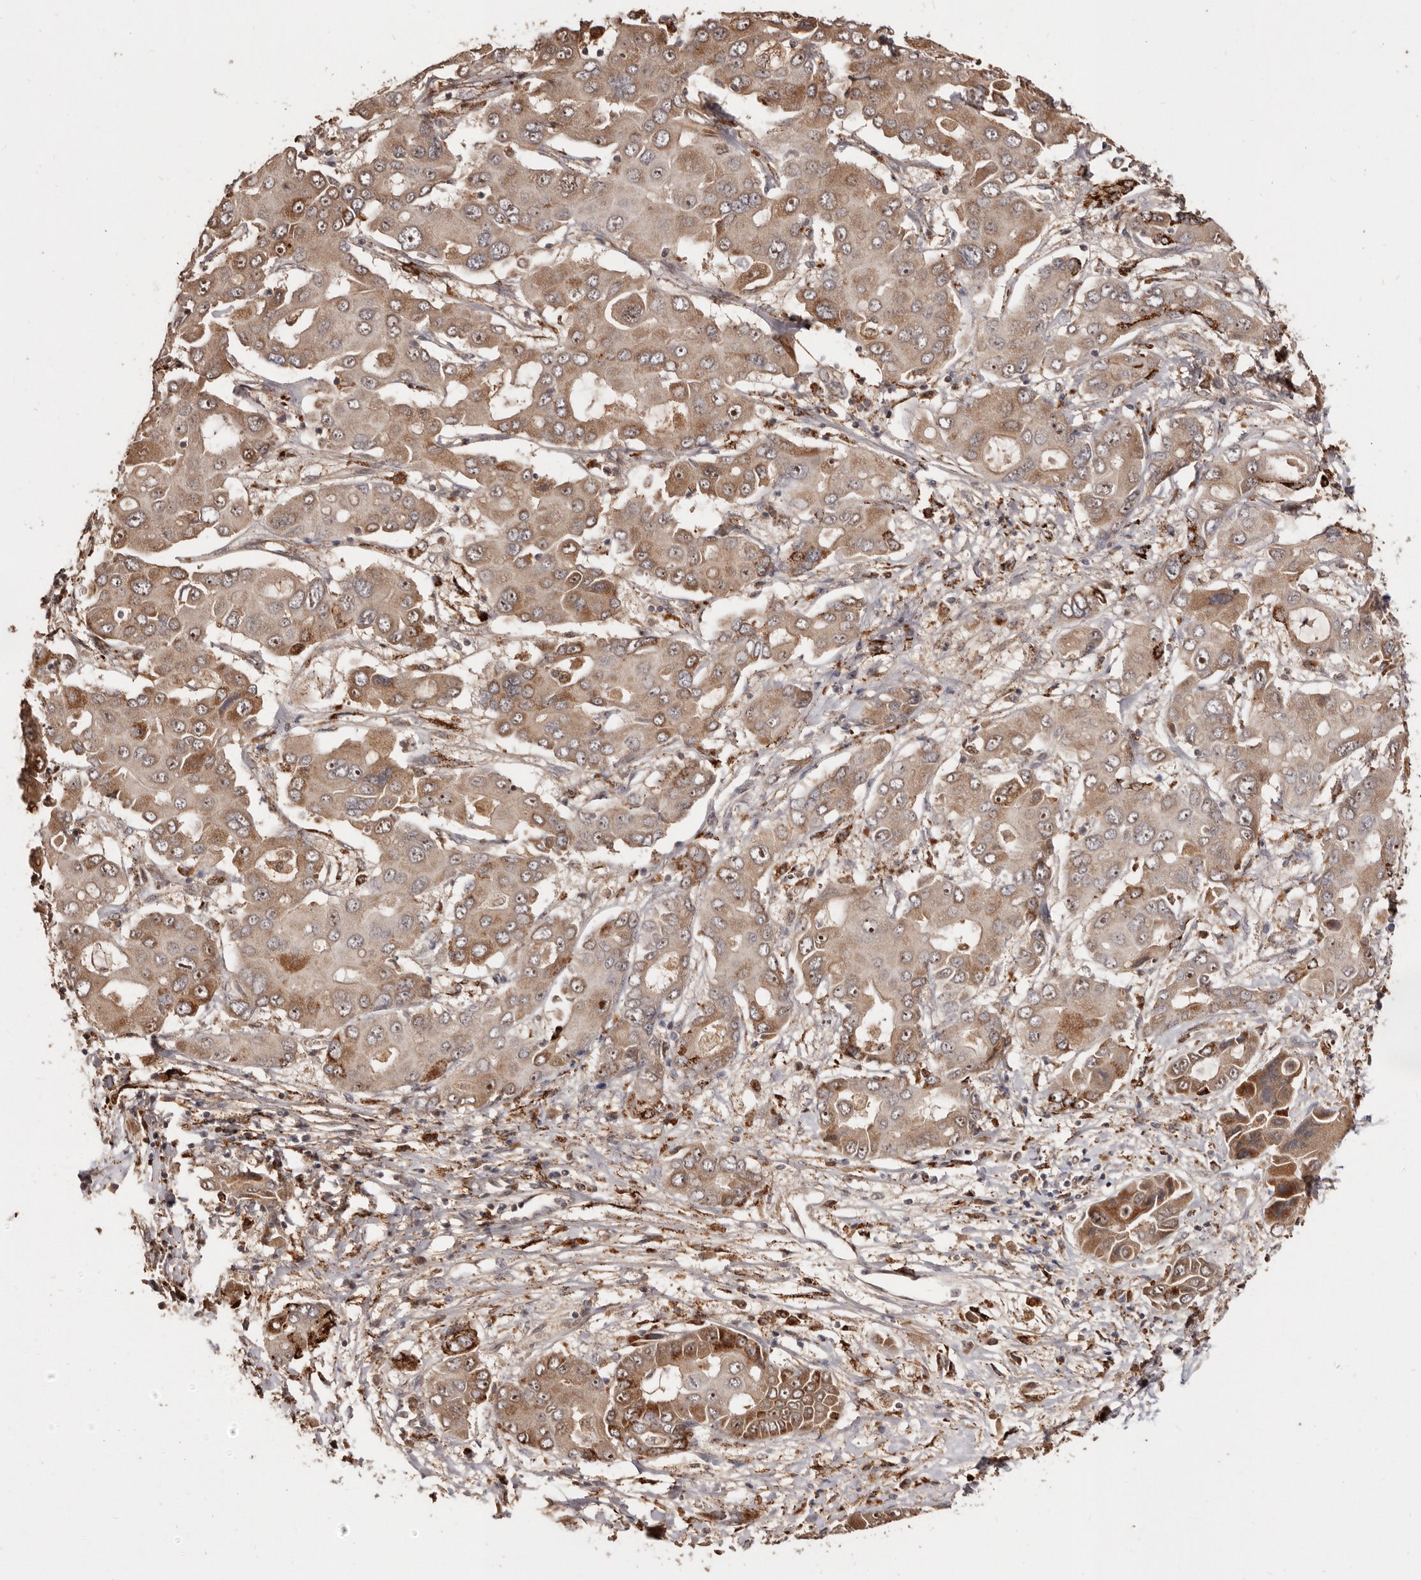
{"staining": {"intensity": "moderate", "quantity": ">75%", "location": "cytoplasmic/membranous"}, "tissue": "liver cancer", "cell_type": "Tumor cells", "image_type": "cancer", "snomed": [{"axis": "morphology", "description": "Cholangiocarcinoma"}, {"axis": "topography", "description": "Liver"}], "caption": "Liver cholangiocarcinoma tissue reveals moderate cytoplasmic/membranous positivity in about >75% of tumor cells, visualized by immunohistochemistry.", "gene": "AKAP7", "patient": {"sex": "male", "age": 67}}